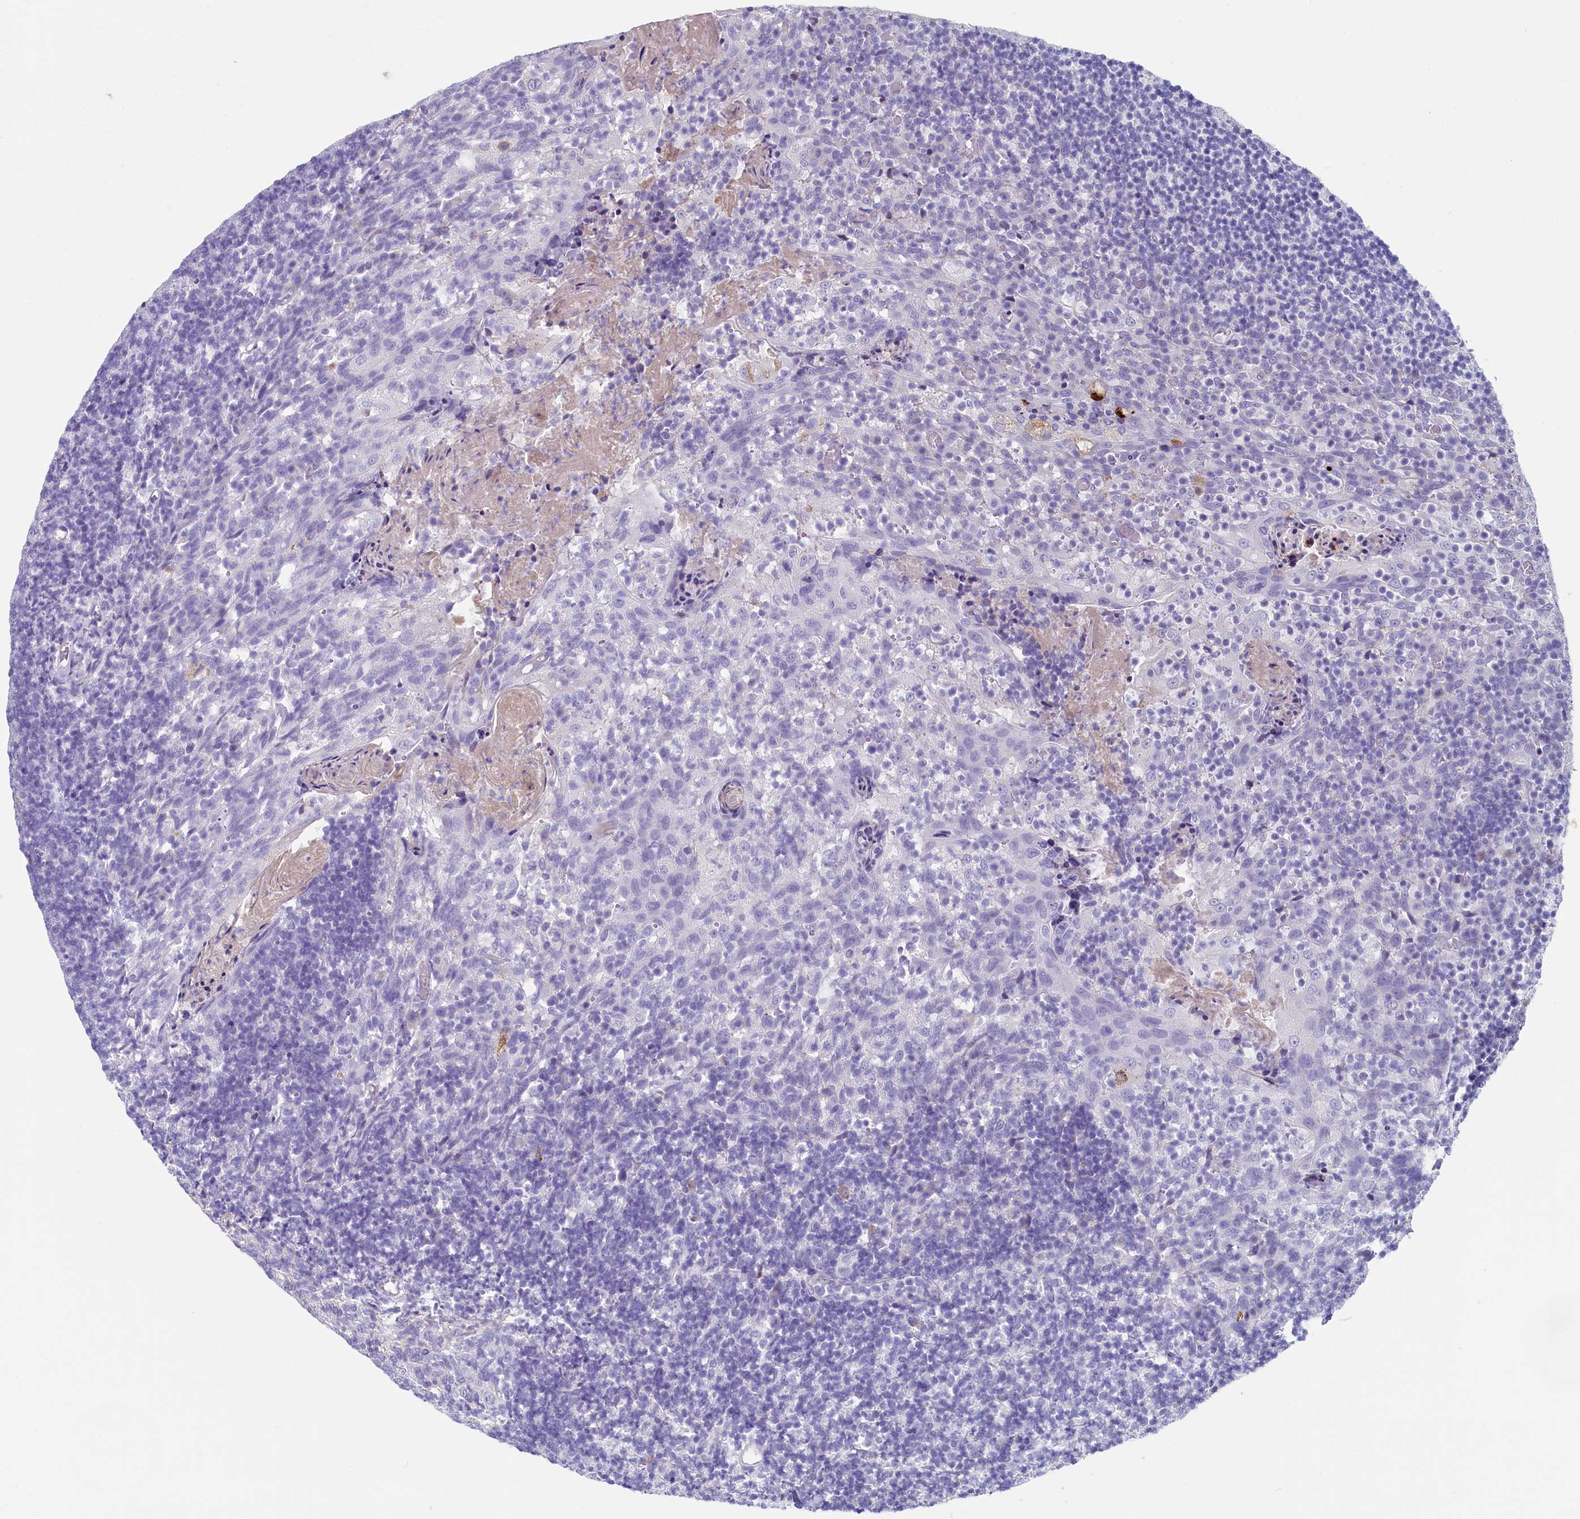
{"staining": {"intensity": "negative", "quantity": "none", "location": "none"}, "tissue": "tonsil", "cell_type": "Germinal center cells", "image_type": "normal", "snomed": [{"axis": "morphology", "description": "Normal tissue, NOS"}, {"axis": "topography", "description": "Tonsil"}], "caption": "A photomicrograph of tonsil stained for a protein exhibits no brown staining in germinal center cells. (IHC, brightfield microscopy, high magnification).", "gene": "INSC", "patient": {"sex": "female", "age": 10}}